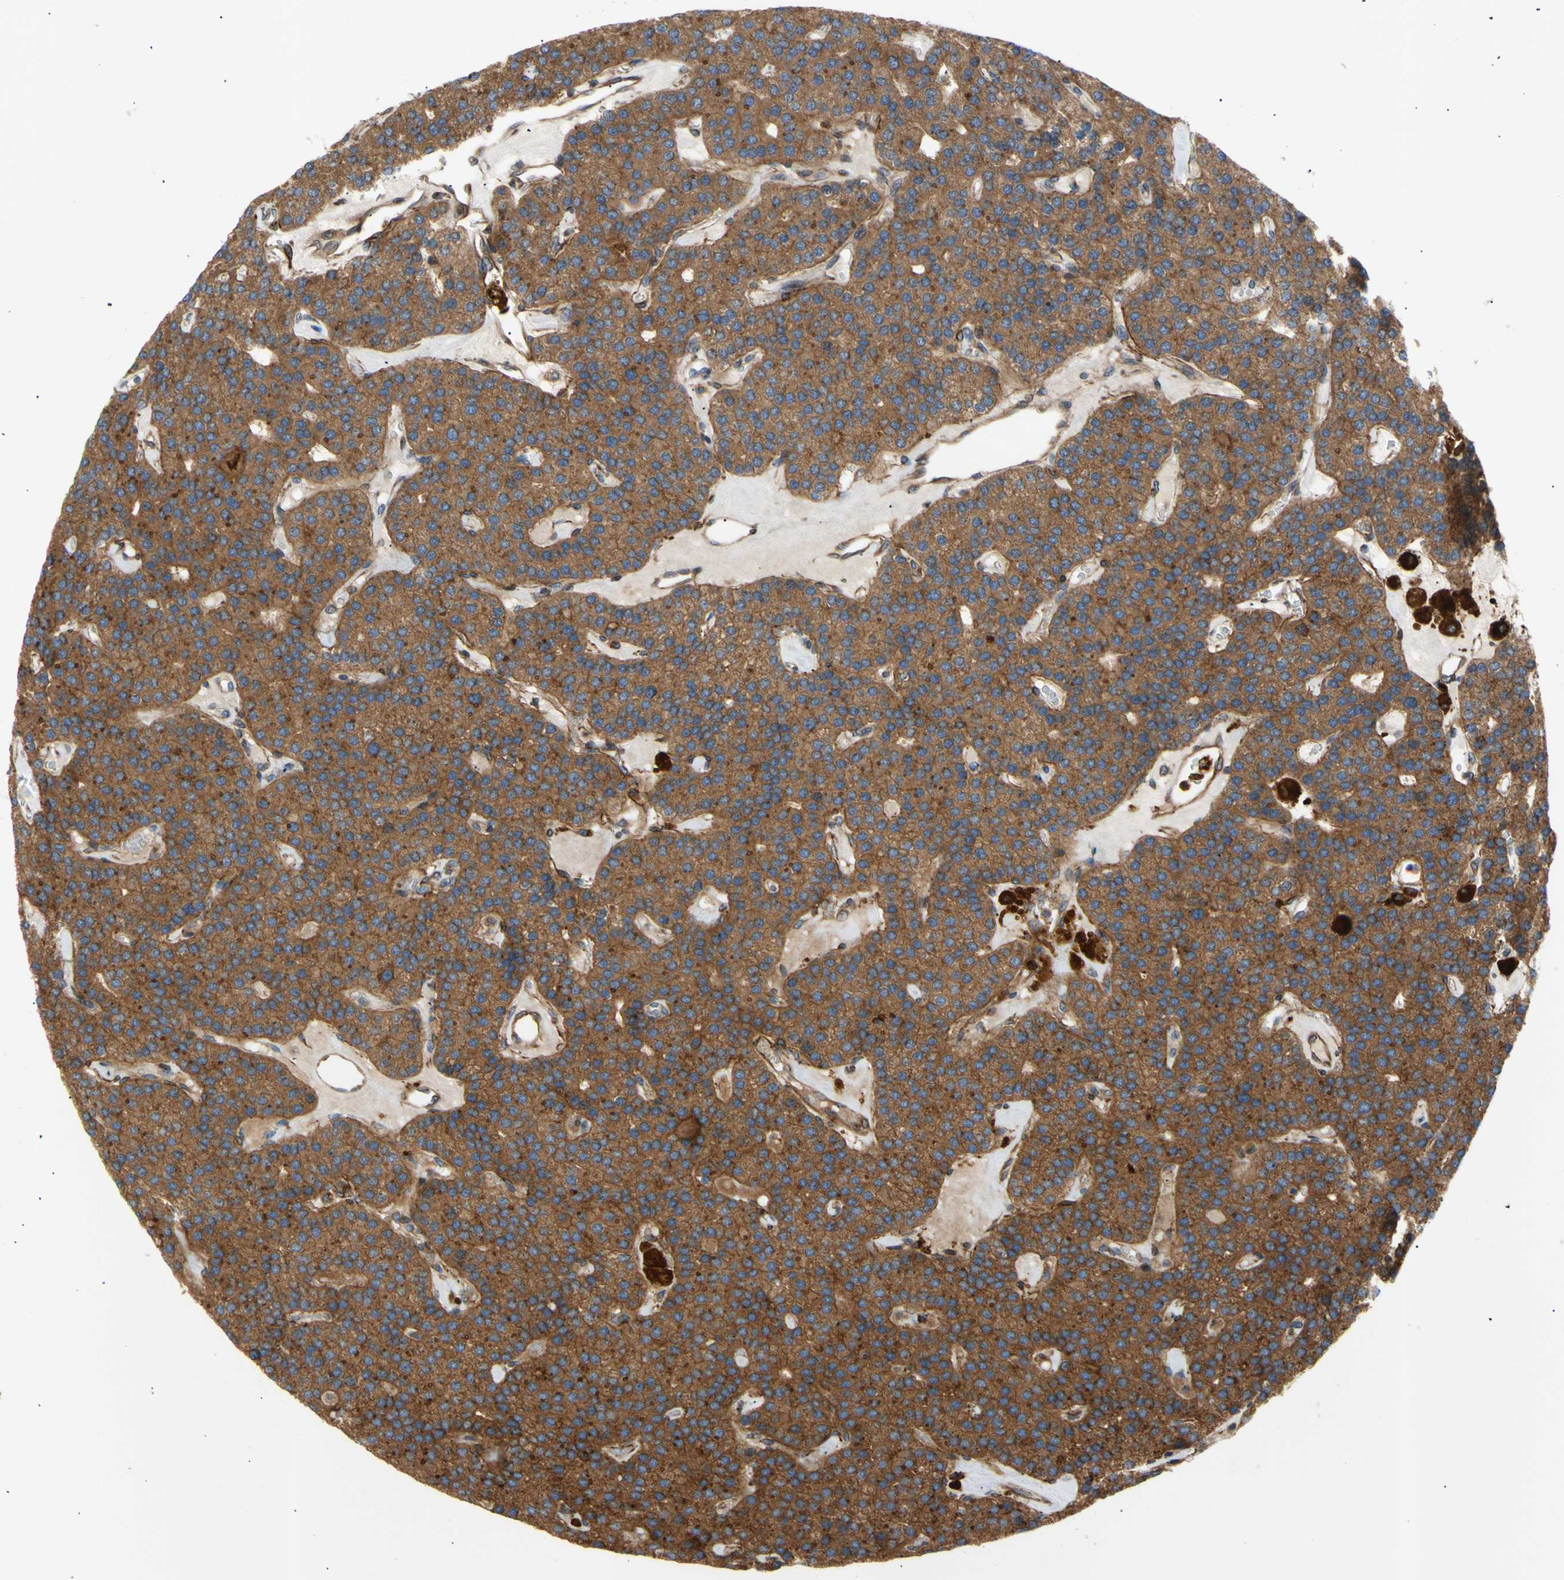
{"staining": {"intensity": "strong", "quantity": ">75%", "location": "cytoplasmic/membranous"}, "tissue": "parathyroid gland", "cell_type": "Glandular cells", "image_type": "normal", "snomed": [{"axis": "morphology", "description": "Normal tissue, NOS"}, {"axis": "morphology", "description": "Adenoma, NOS"}, {"axis": "topography", "description": "Parathyroid gland"}], "caption": "The micrograph exhibits immunohistochemical staining of unremarkable parathyroid gland. There is strong cytoplasmic/membranous staining is present in about >75% of glandular cells.", "gene": "TUBG2", "patient": {"sex": "female", "age": 86}}